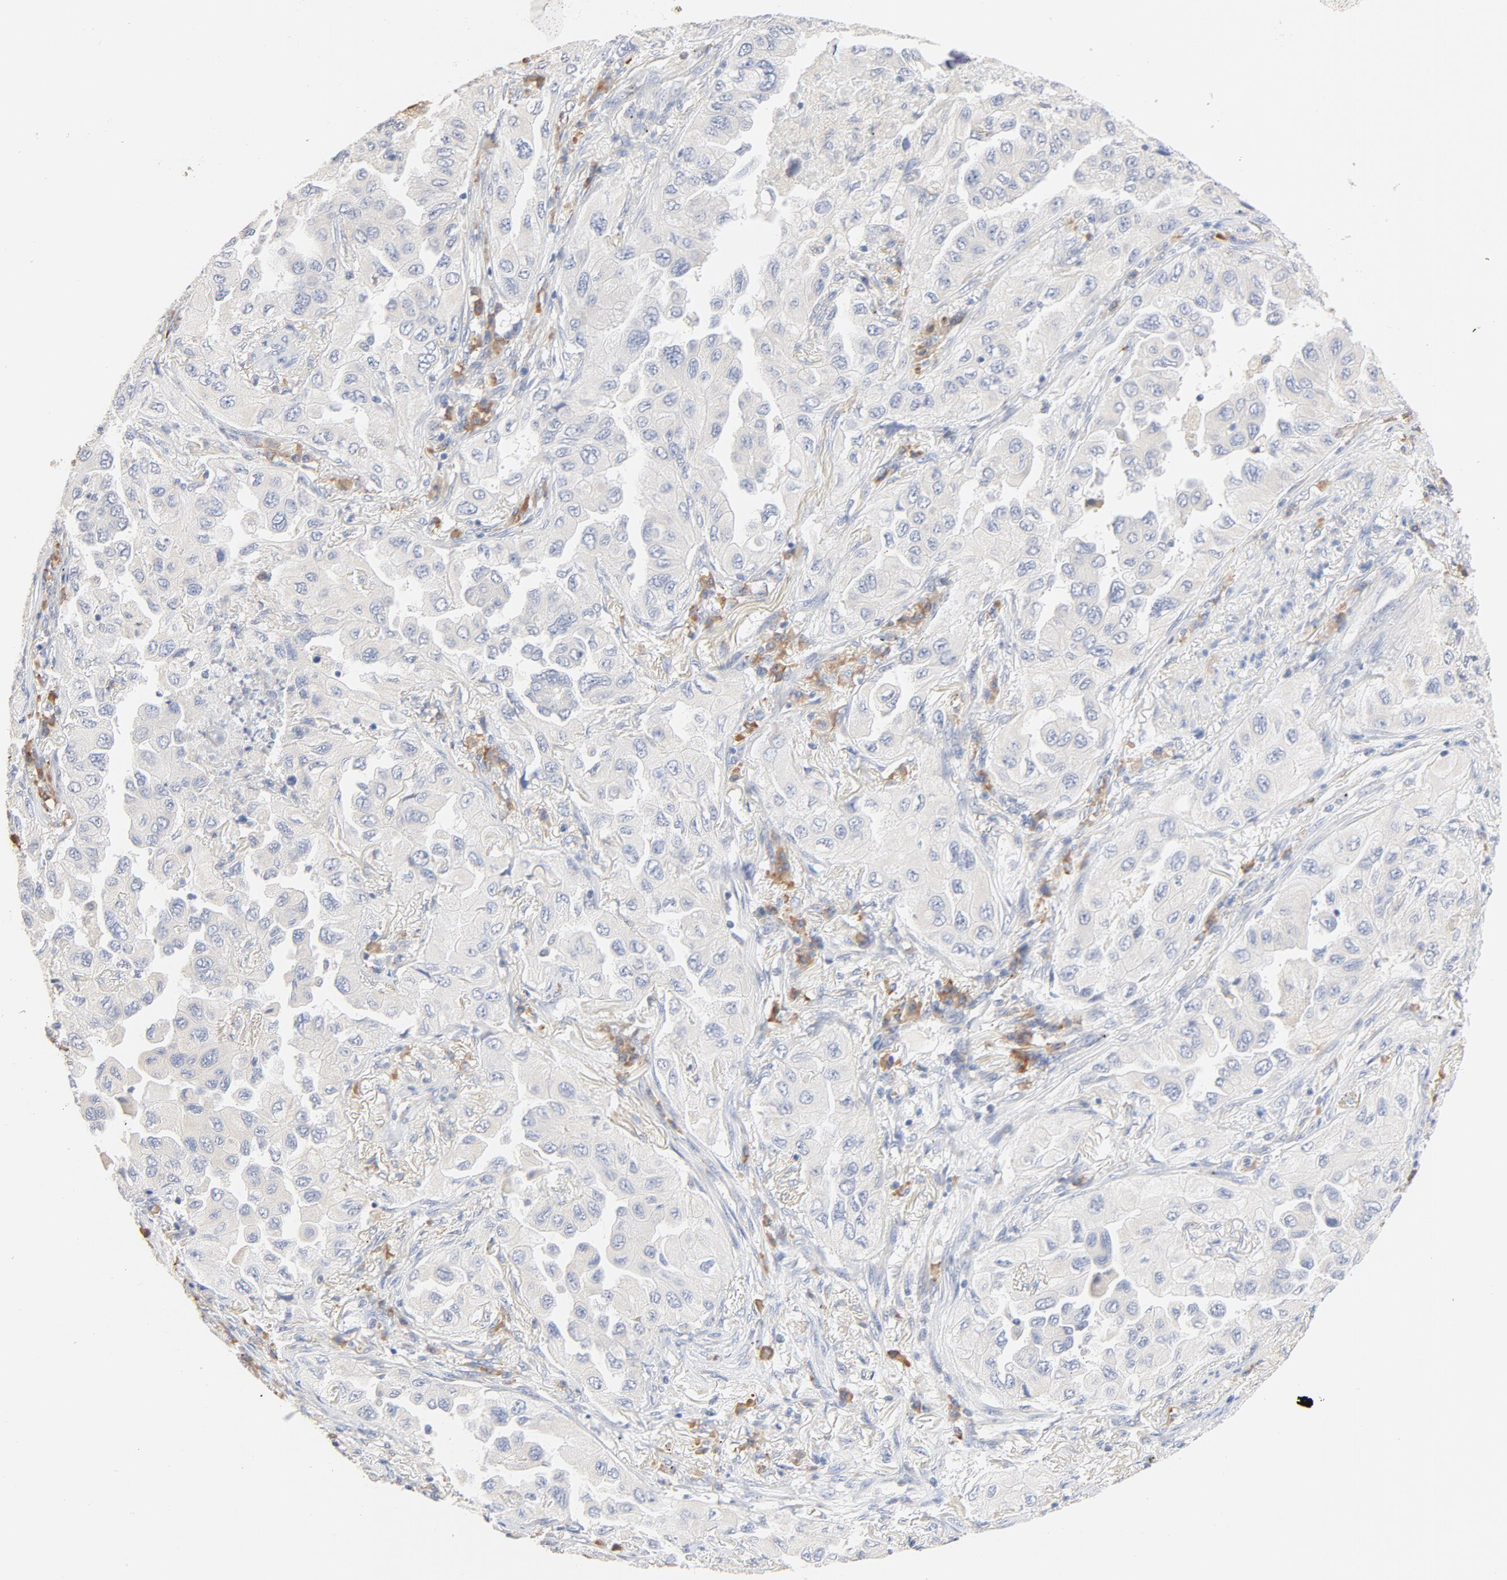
{"staining": {"intensity": "negative", "quantity": "none", "location": "none"}, "tissue": "lung cancer", "cell_type": "Tumor cells", "image_type": "cancer", "snomed": [{"axis": "morphology", "description": "Adenocarcinoma, NOS"}, {"axis": "topography", "description": "Lung"}], "caption": "A high-resolution histopathology image shows IHC staining of lung cancer, which displays no significant staining in tumor cells.", "gene": "TLR4", "patient": {"sex": "female", "age": 65}}